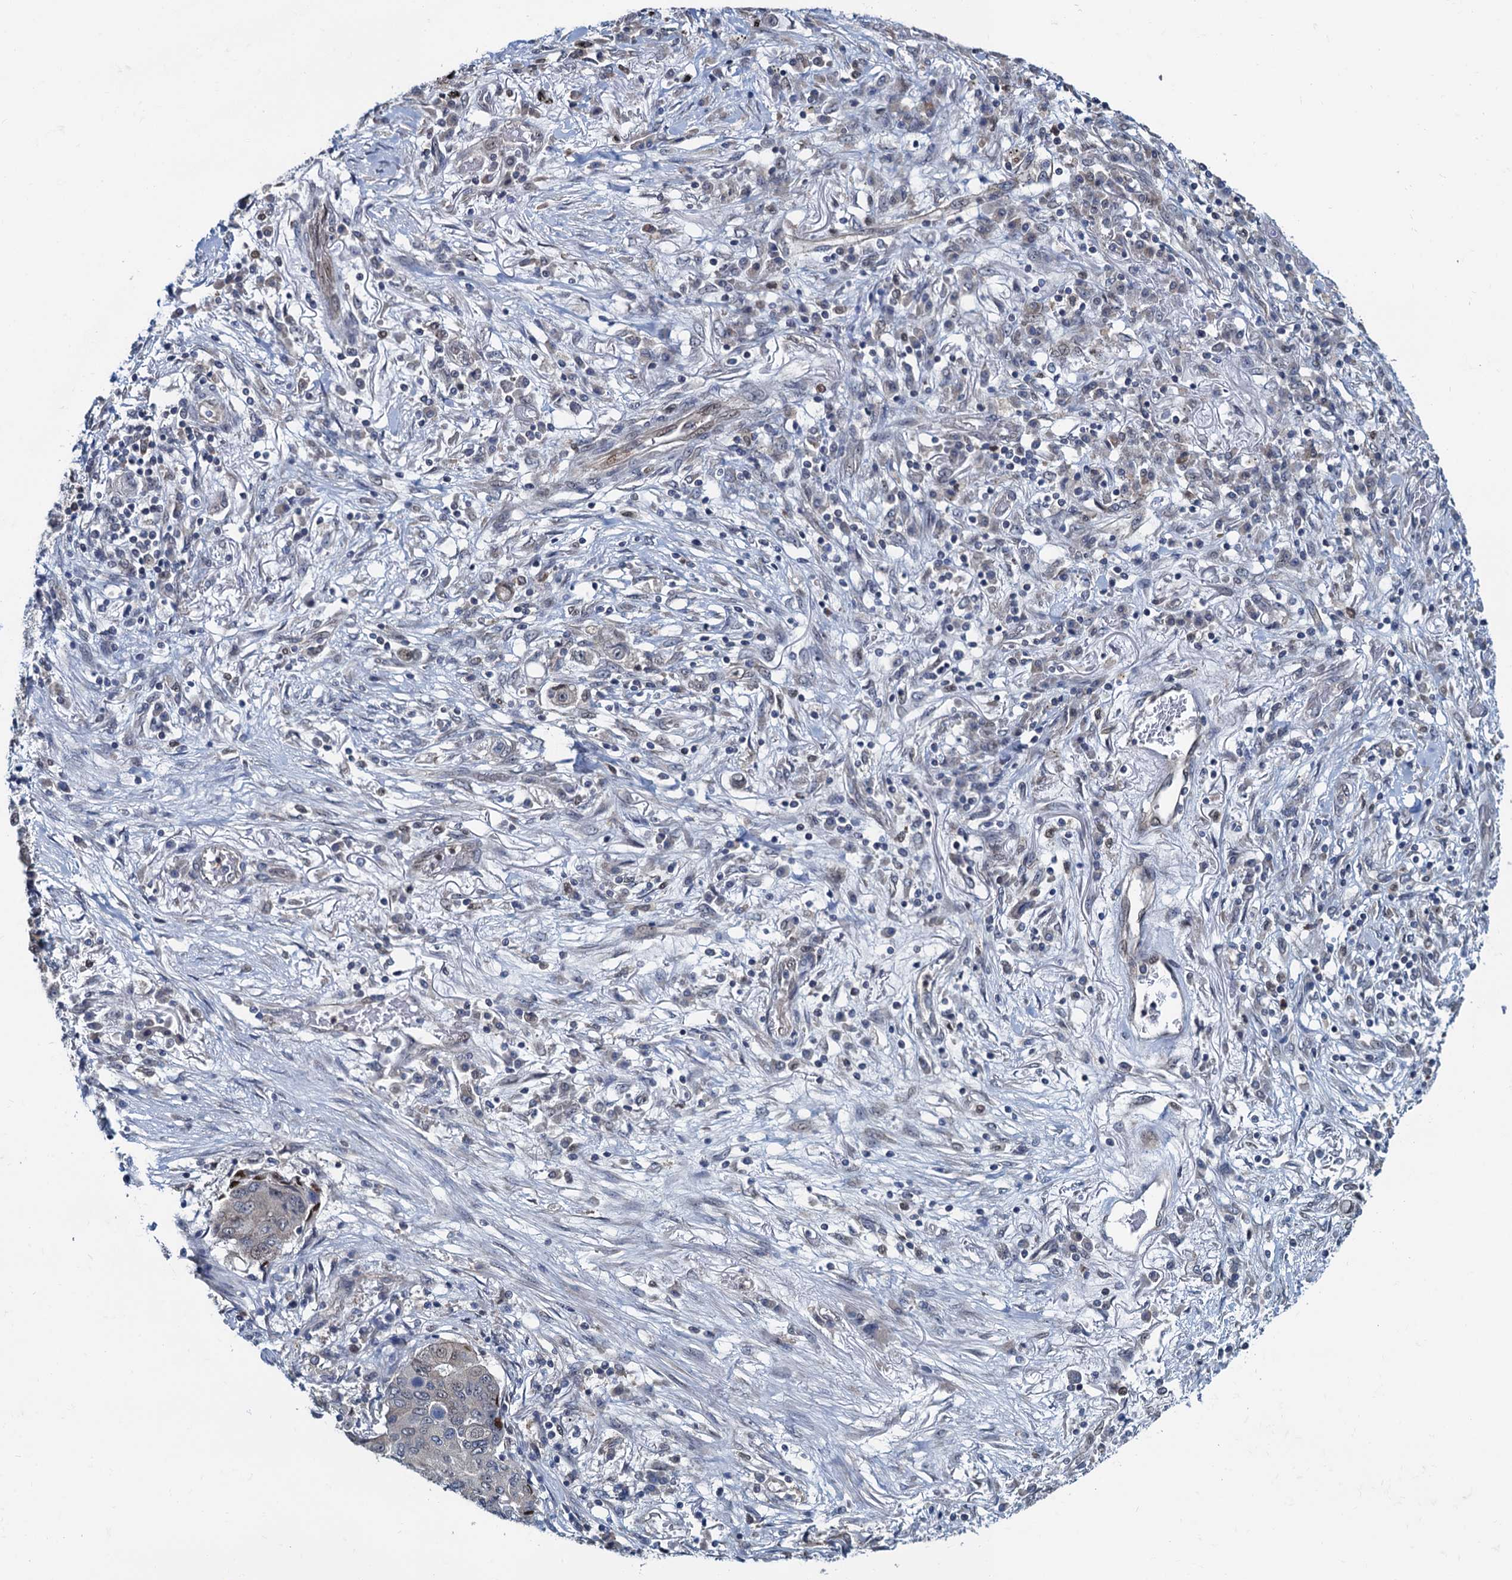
{"staining": {"intensity": "negative", "quantity": "none", "location": "none"}, "tissue": "lung cancer", "cell_type": "Tumor cells", "image_type": "cancer", "snomed": [{"axis": "morphology", "description": "Squamous cell carcinoma, NOS"}, {"axis": "topography", "description": "Lung"}], "caption": "Immunohistochemical staining of squamous cell carcinoma (lung) demonstrates no significant expression in tumor cells.", "gene": "RNF125", "patient": {"sex": "male", "age": 74}}